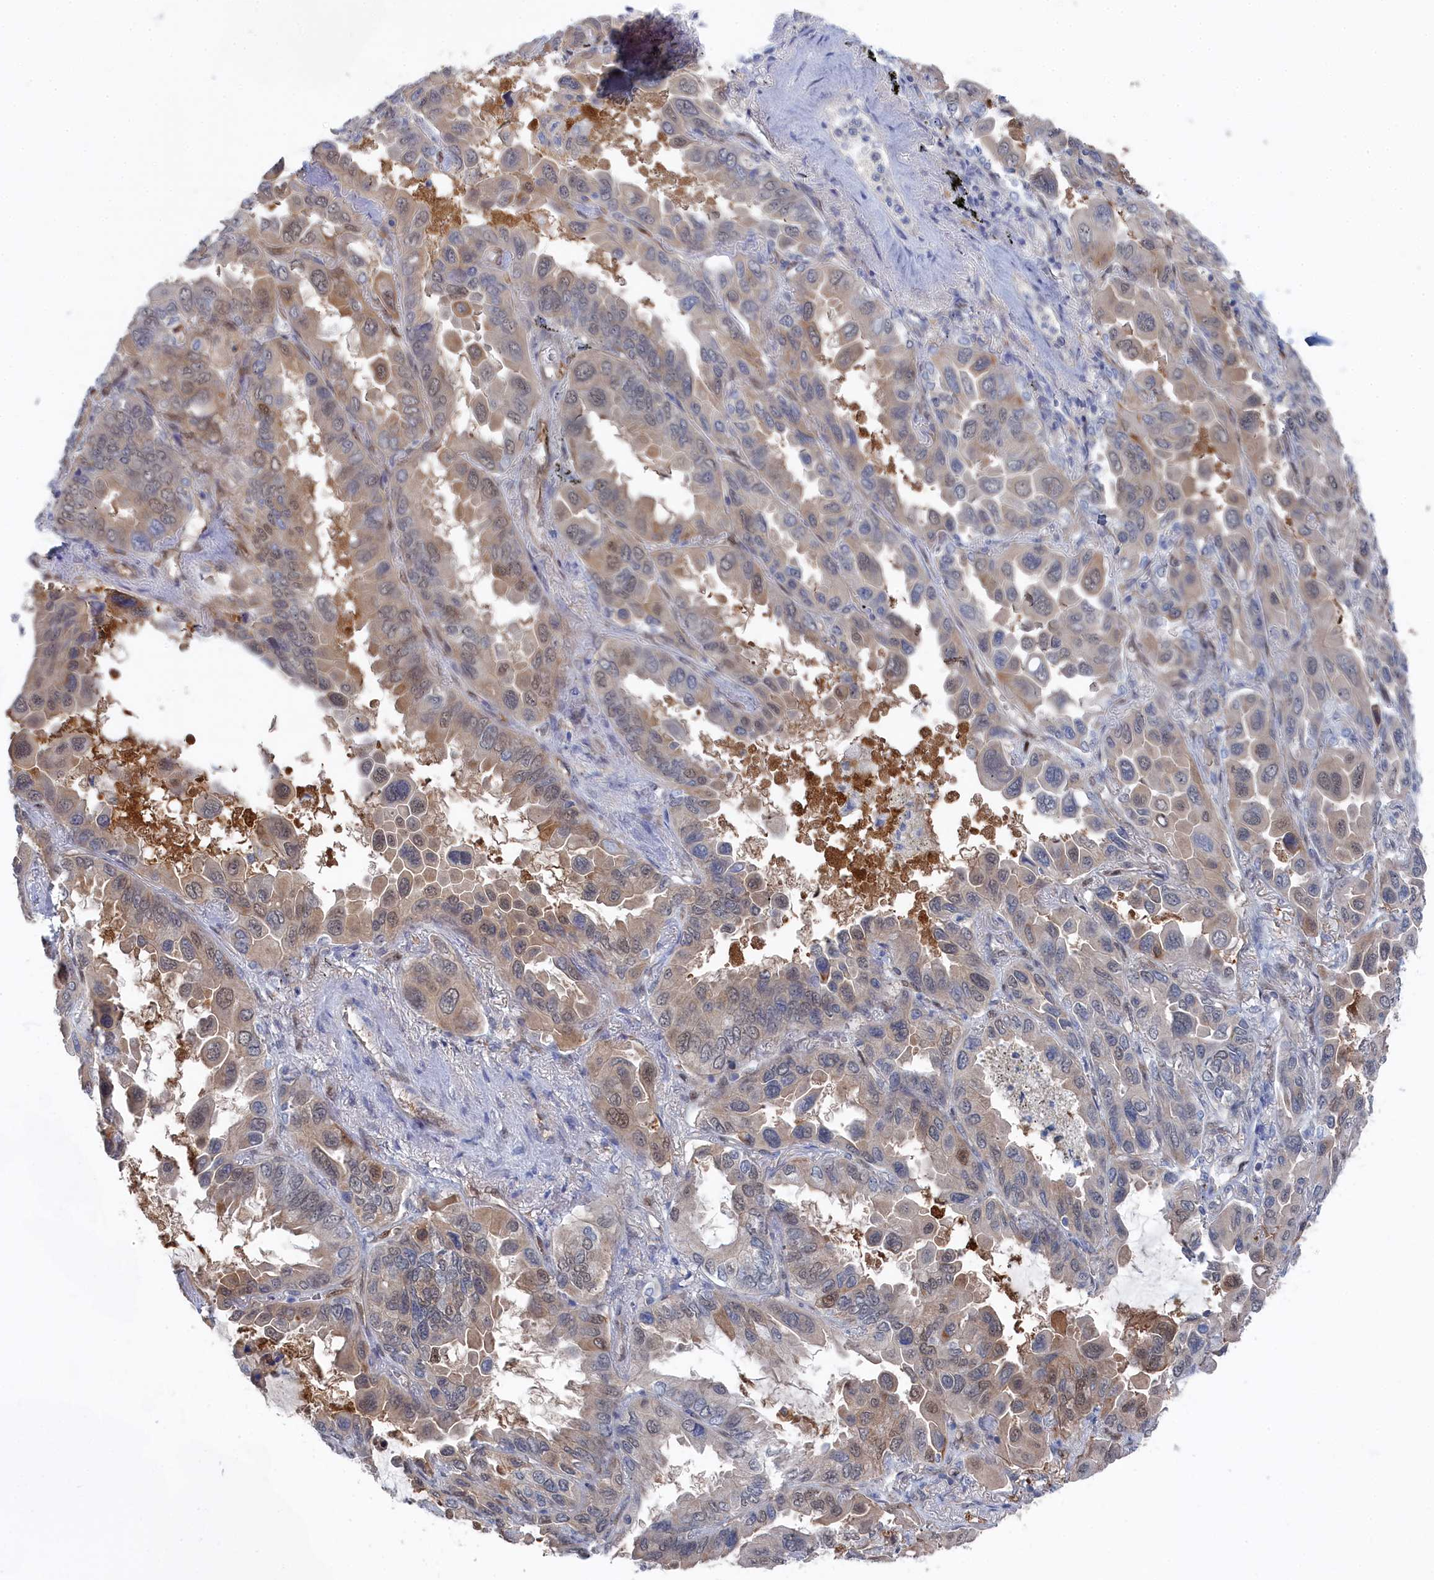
{"staining": {"intensity": "moderate", "quantity": "<25%", "location": "cytoplasmic/membranous,nuclear"}, "tissue": "lung cancer", "cell_type": "Tumor cells", "image_type": "cancer", "snomed": [{"axis": "morphology", "description": "Adenocarcinoma, NOS"}, {"axis": "topography", "description": "Lung"}], "caption": "Immunohistochemical staining of lung cancer (adenocarcinoma) displays low levels of moderate cytoplasmic/membranous and nuclear protein expression in approximately <25% of tumor cells. (Stains: DAB (3,3'-diaminobenzidine) in brown, nuclei in blue, Microscopy: brightfield microscopy at high magnification).", "gene": "IRGQ", "patient": {"sex": "male", "age": 64}}